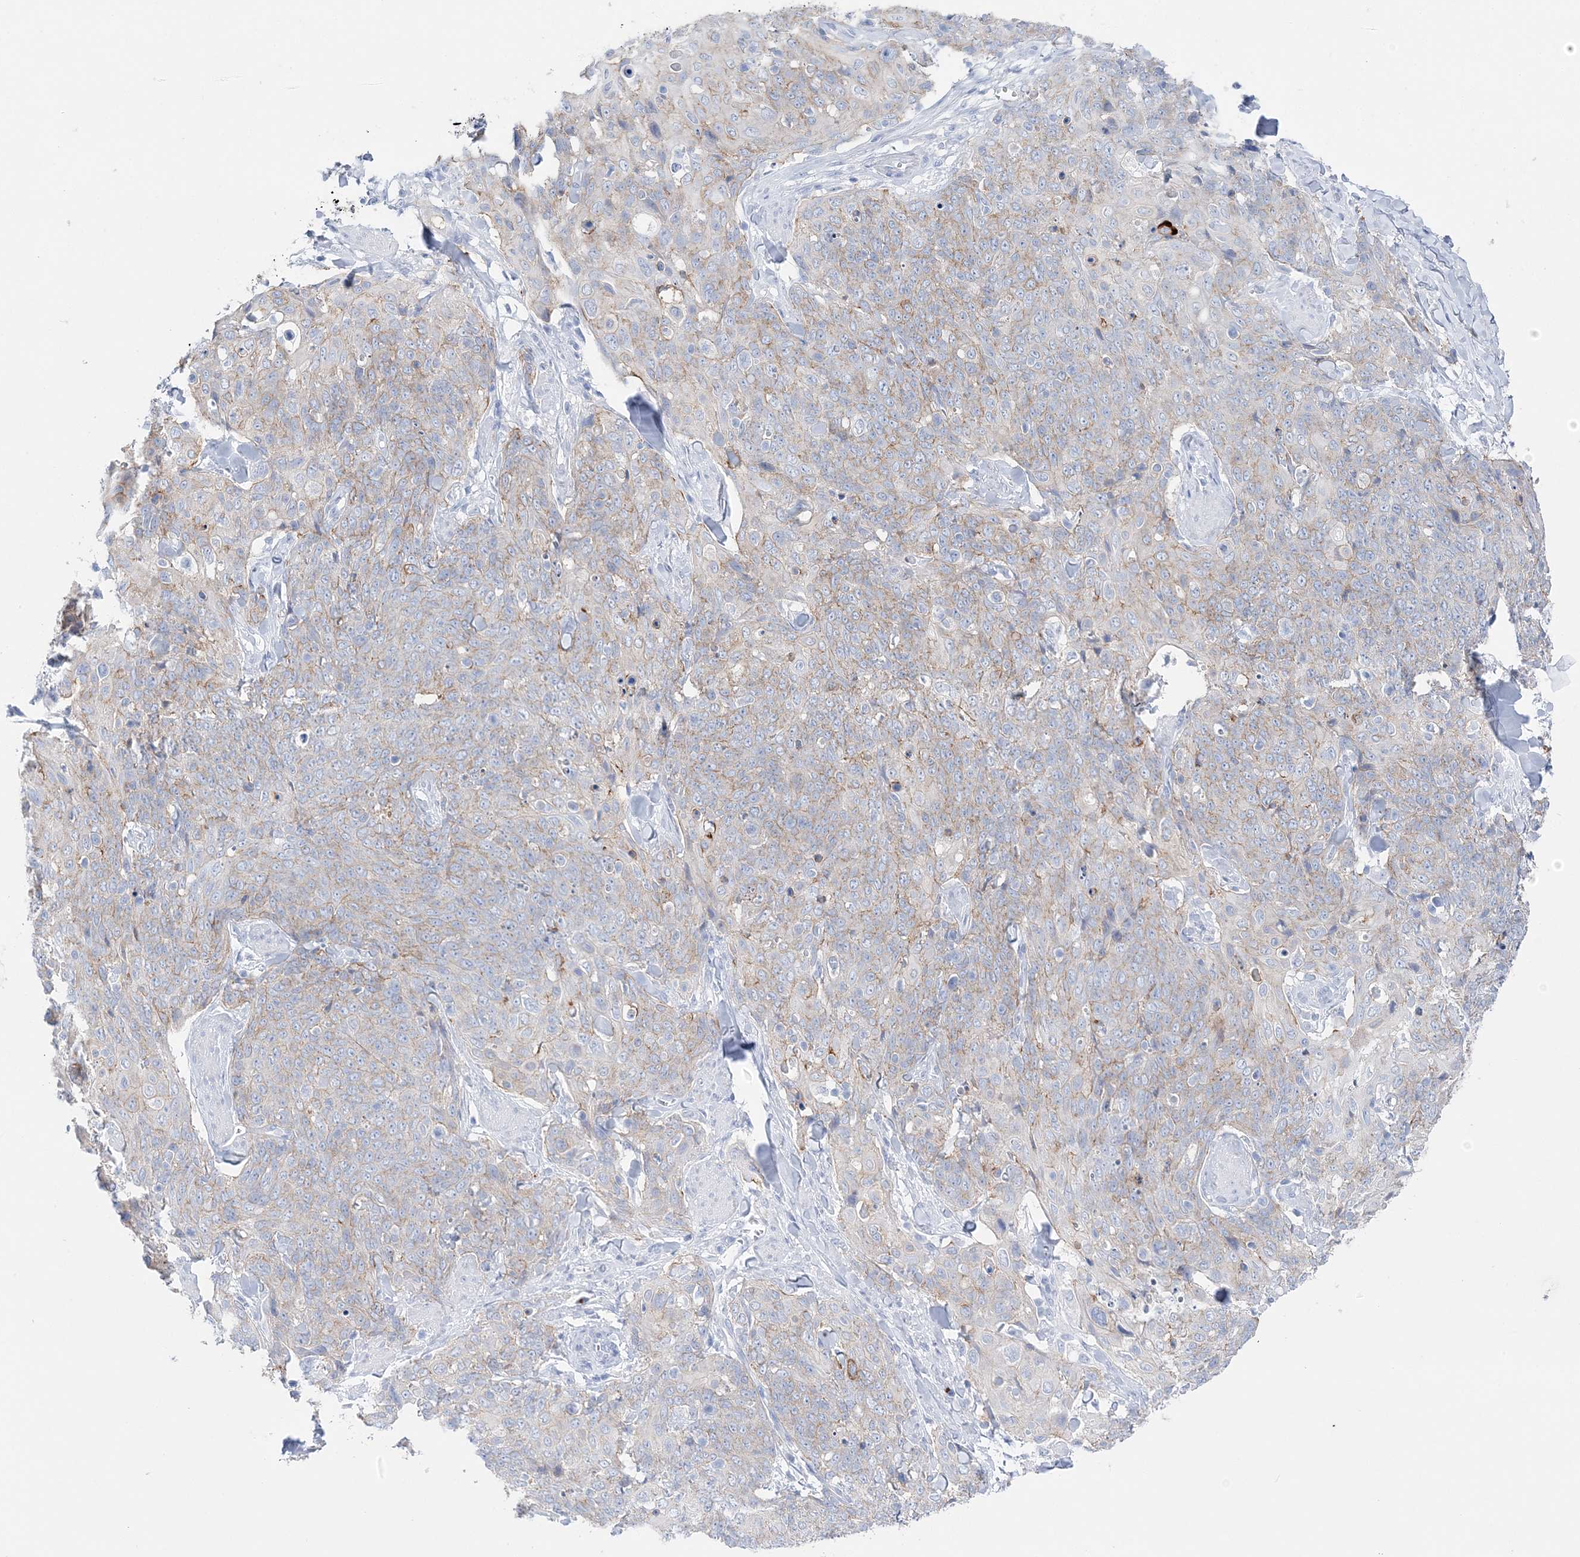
{"staining": {"intensity": "weak", "quantity": "25%-75%", "location": "cytoplasmic/membranous"}, "tissue": "skin cancer", "cell_type": "Tumor cells", "image_type": "cancer", "snomed": [{"axis": "morphology", "description": "Squamous cell carcinoma, NOS"}, {"axis": "topography", "description": "Skin"}, {"axis": "topography", "description": "Vulva"}], "caption": "Tumor cells show low levels of weak cytoplasmic/membranous positivity in about 25%-75% of cells in human skin cancer.", "gene": "SLC5A6", "patient": {"sex": "female", "age": 85}}